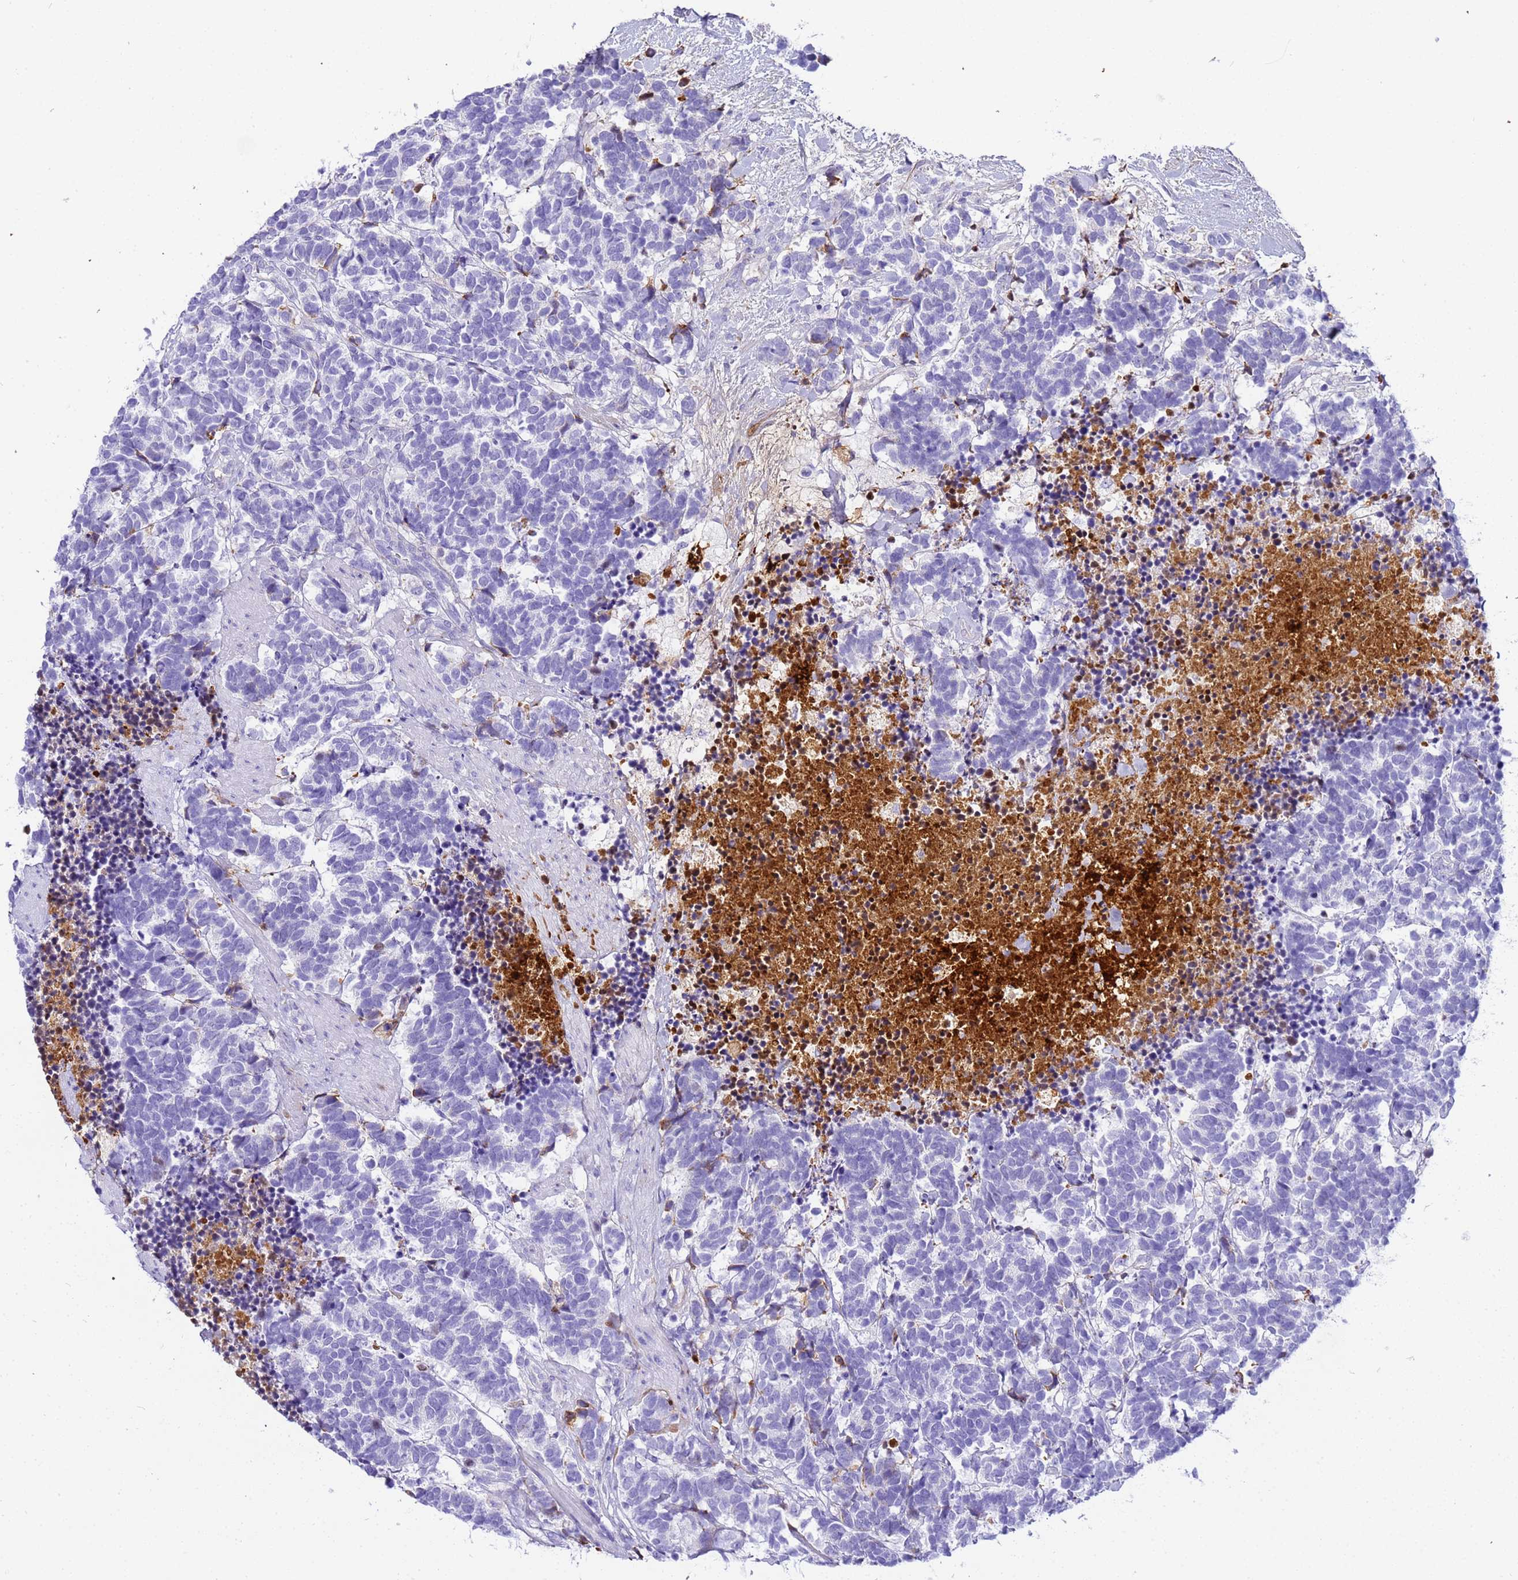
{"staining": {"intensity": "negative", "quantity": "none", "location": "none"}, "tissue": "carcinoid", "cell_type": "Tumor cells", "image_type": "cancer", "snomed": [{"axis": "morphology", "description": "Carcinoma, NOS"}, {"axis": "morphology", "description": "Carcinoid, malignant, NOS"}, {"axis": "topography", "description": "Prostate"}], "caption": "Human carcinoid stained for a protein using immunohistochemistry reveals no staining in tumor cells.", "gene": "CFHR2", "patient": {"sex": "male", "age": 57}}